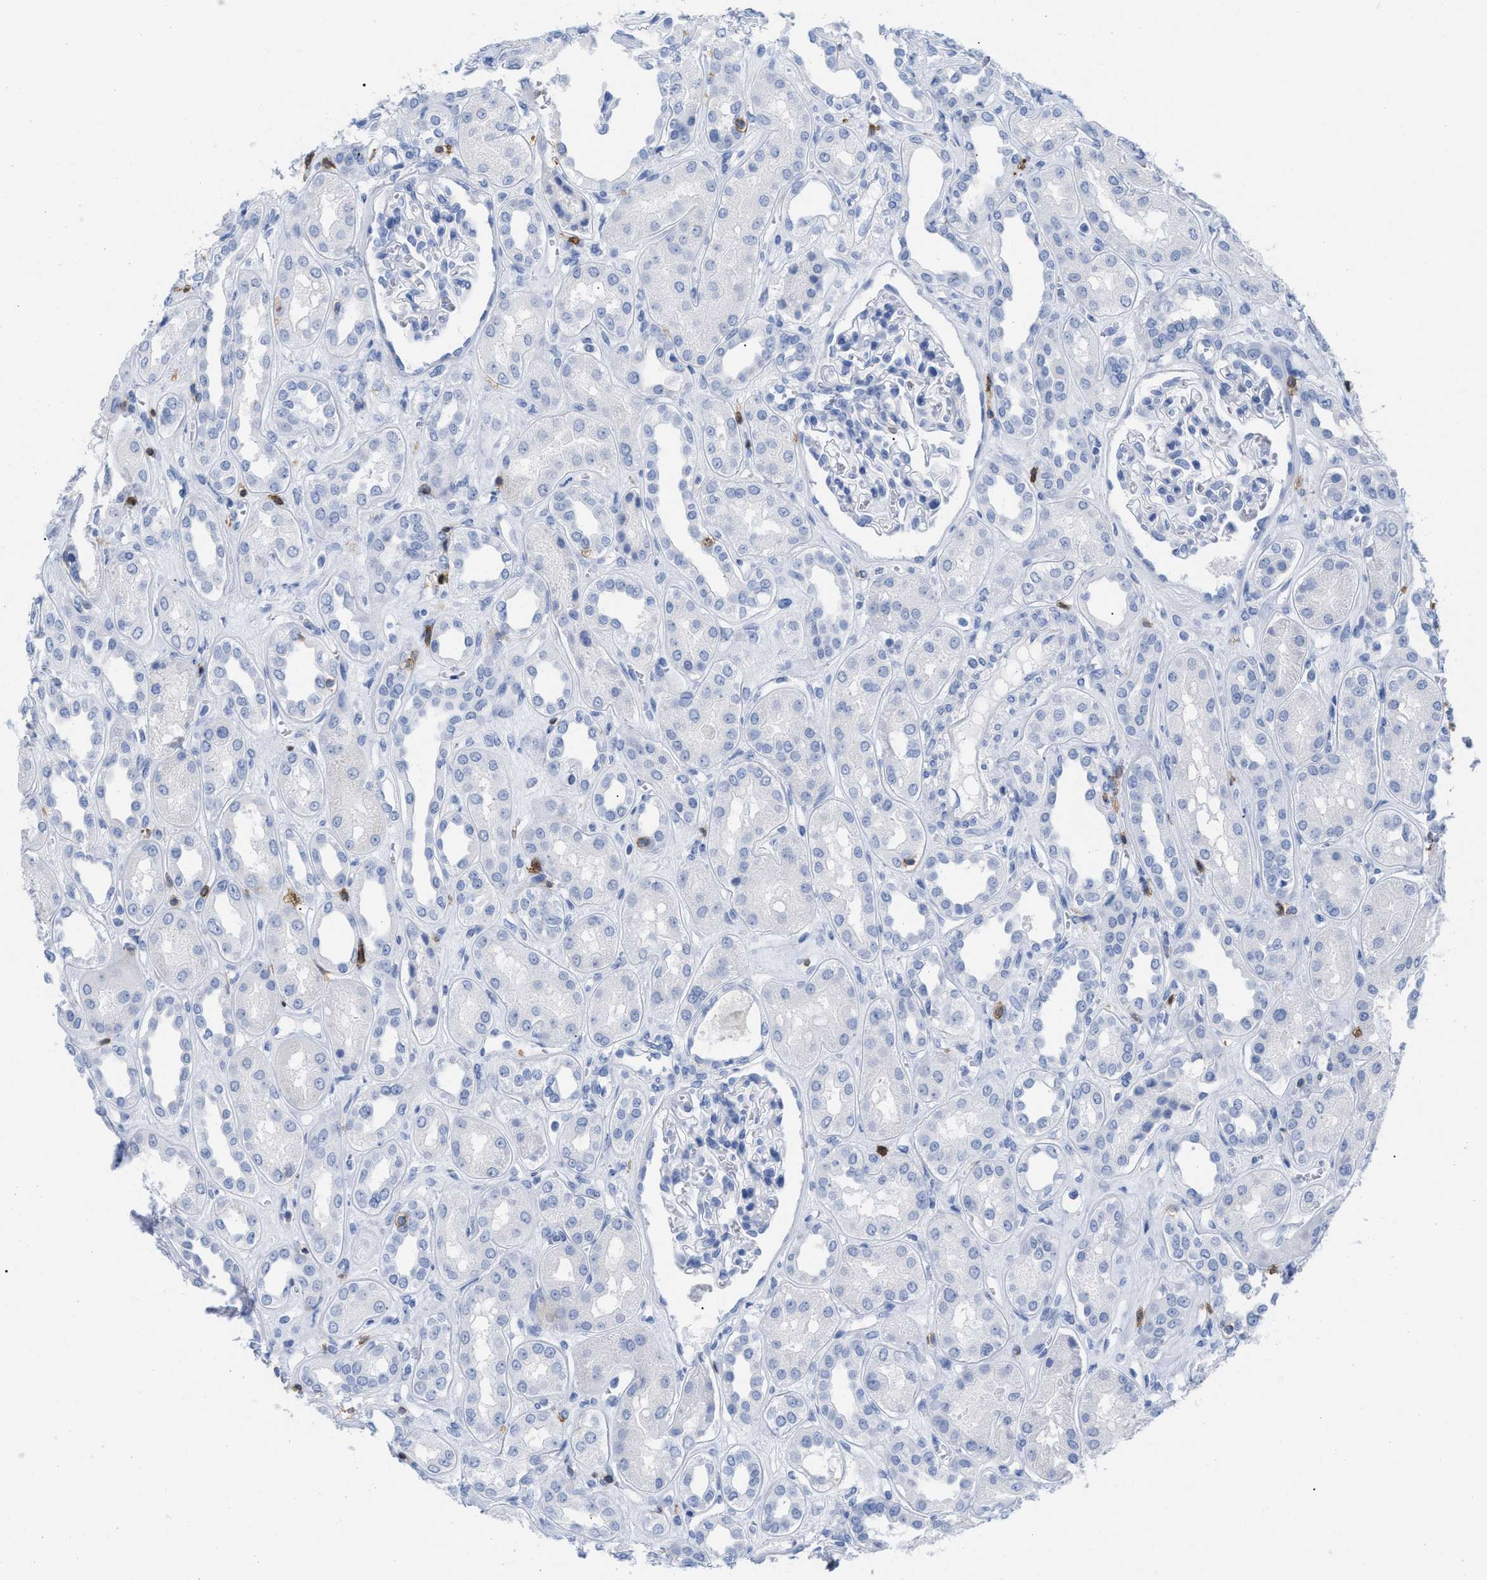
{"staining": {"intensity": "negative", "quantity": "none", "location": "none"}, "tissue": "kidney", "cell_type": "Cells in glomeruli", "image_type": "normal", "snomed": [{"axis": "morphology", "description": "Normal tissue, NOS"}, {"axis": "topography", "description": "Kidney"}], "caption": "Kidney stained for a protein using IHC shows no positivity cells in glomeruli.", "gene": "CD5", "patient": {"sex": "male", "age": 59}}